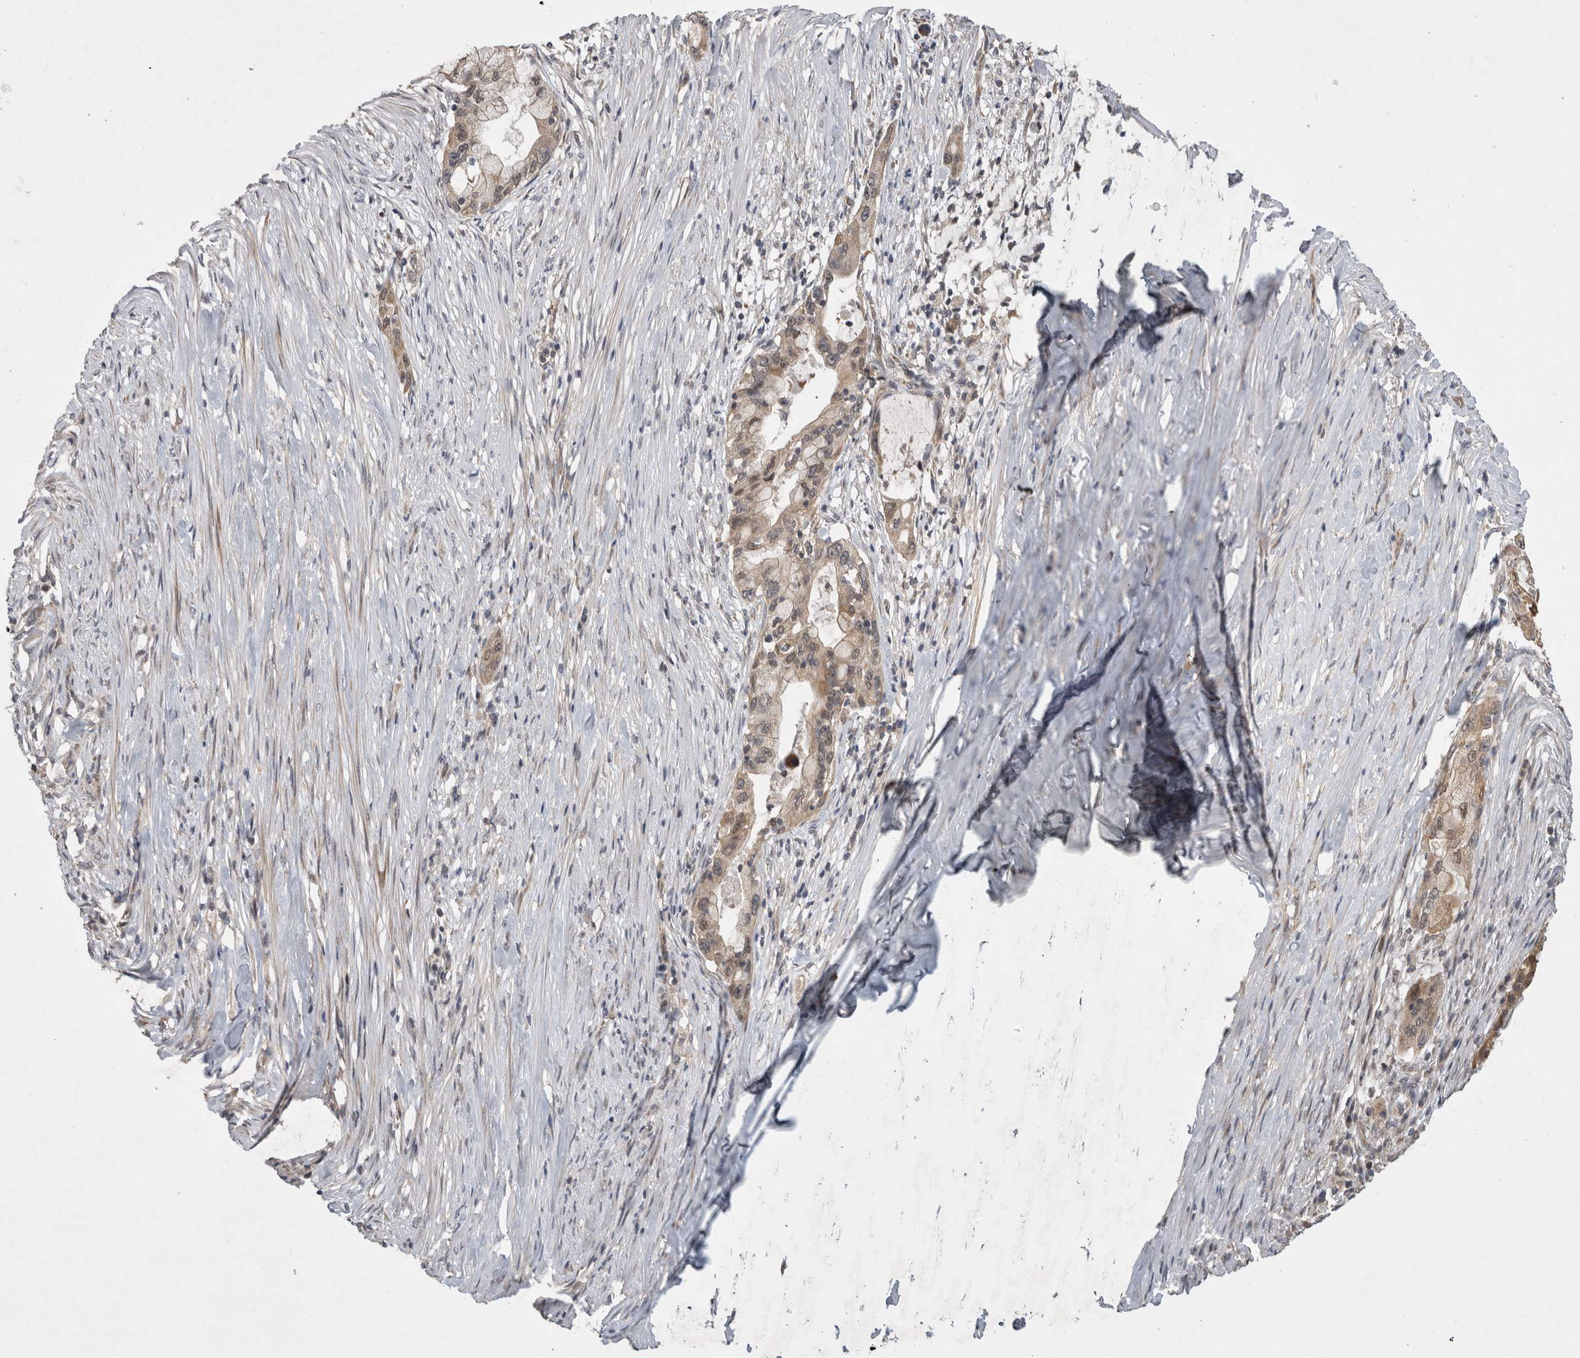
{"staining": {"intensity": "weak", "quantity": ">75%", "location": "cytoplasmic/membranous"}, "tissue": "pancreatic cancer", "cell_type": "Tumor cells", "image_type": "cancer", "snomed": [{"axis": "morphology", "description": "Adenocarcinoma, NOS"}, {"axis": "topography", "description": "Pancreas"}], "caption": "An immunohistochemistry image of tumor tissue is shown. Protein staining in brown shows weak cytoplasmic/membranous positivity in pancreatic adenocarcinoma within tumor cells.", "gene": "KCNIP1", "patient": {"sex": "male", "age": 53}}